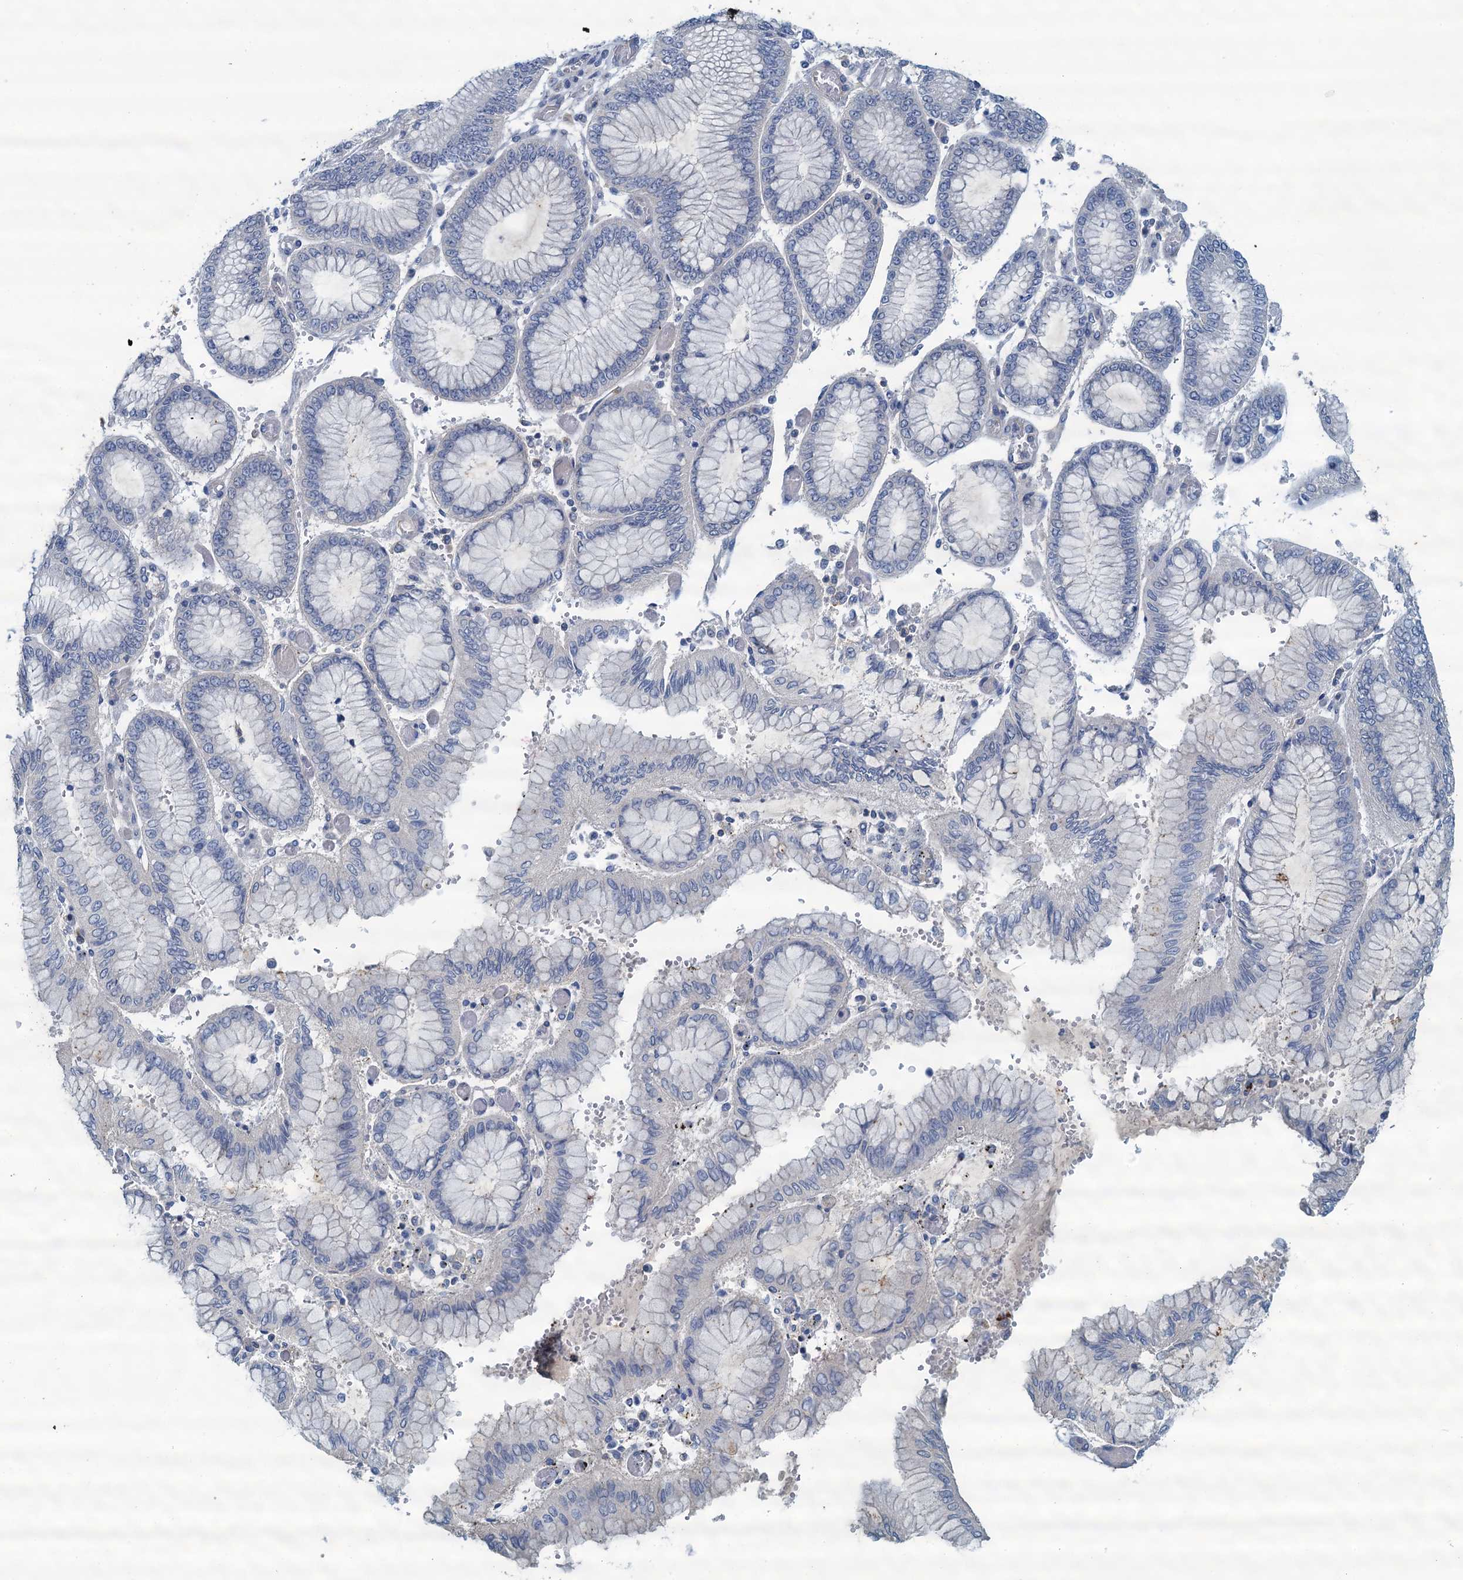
{"staining": {"intensity": "negative", "quantity": "none", "location": "none"}, "tissue": "stomach cancer", "cell_type": "Tumor cells", "image_type": "cancer", "snomed": [{"axis": "morphology", "description": "Adenocarcinoma, NOS"}, {"axis": "topography", "description": "Stomach"}], "caption": "Human stomach cancer stained for a protein using immunohistochemistry (IHC) shows no staining in tumor cells.", "gene": "THAP10", "patient": {"sex": "male", "age": 76}}